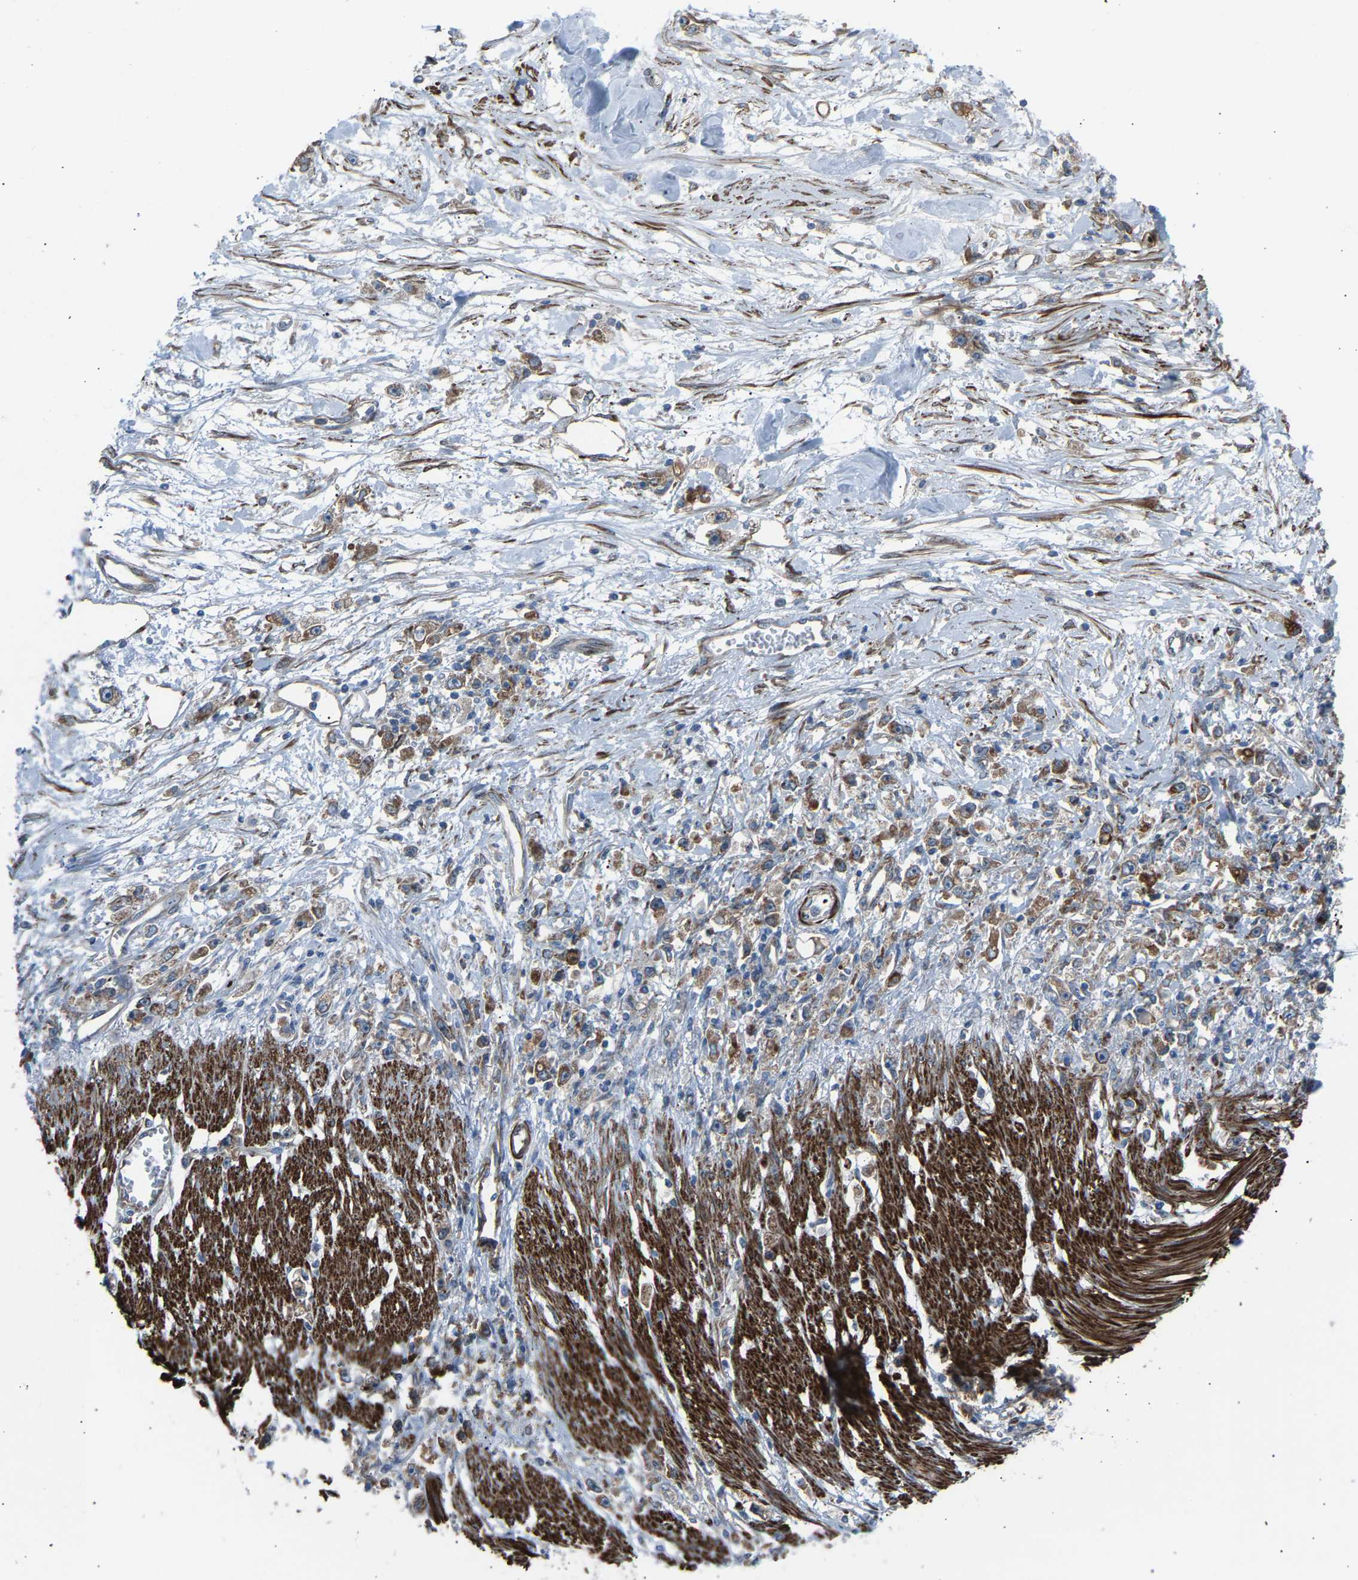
{"staining": {"intensity": "moderate", "quantity": ">75%", "location": "cytoplasmic/membranous"}, "tissue": "stomach cancer", "cell_type": "Tumor cells", "image_type": "cancer", "snomed": [{"axis": "morphology", "description": "Adenocarcinoma, NOS"}, {"axis": "topography", "description": "Stomach"}], "caption": "Immunohistochemical staining of human stomach cancer reveals medium levels of moderate cytoplasmic/membranous expression in about >75% of tumor cells. (DAB (3,3'-diaminobenzidine) IHC with brightfield microscopy, high magnification).", "gene": "VPS41", "patient": {"sex": "female", "age": 59}}